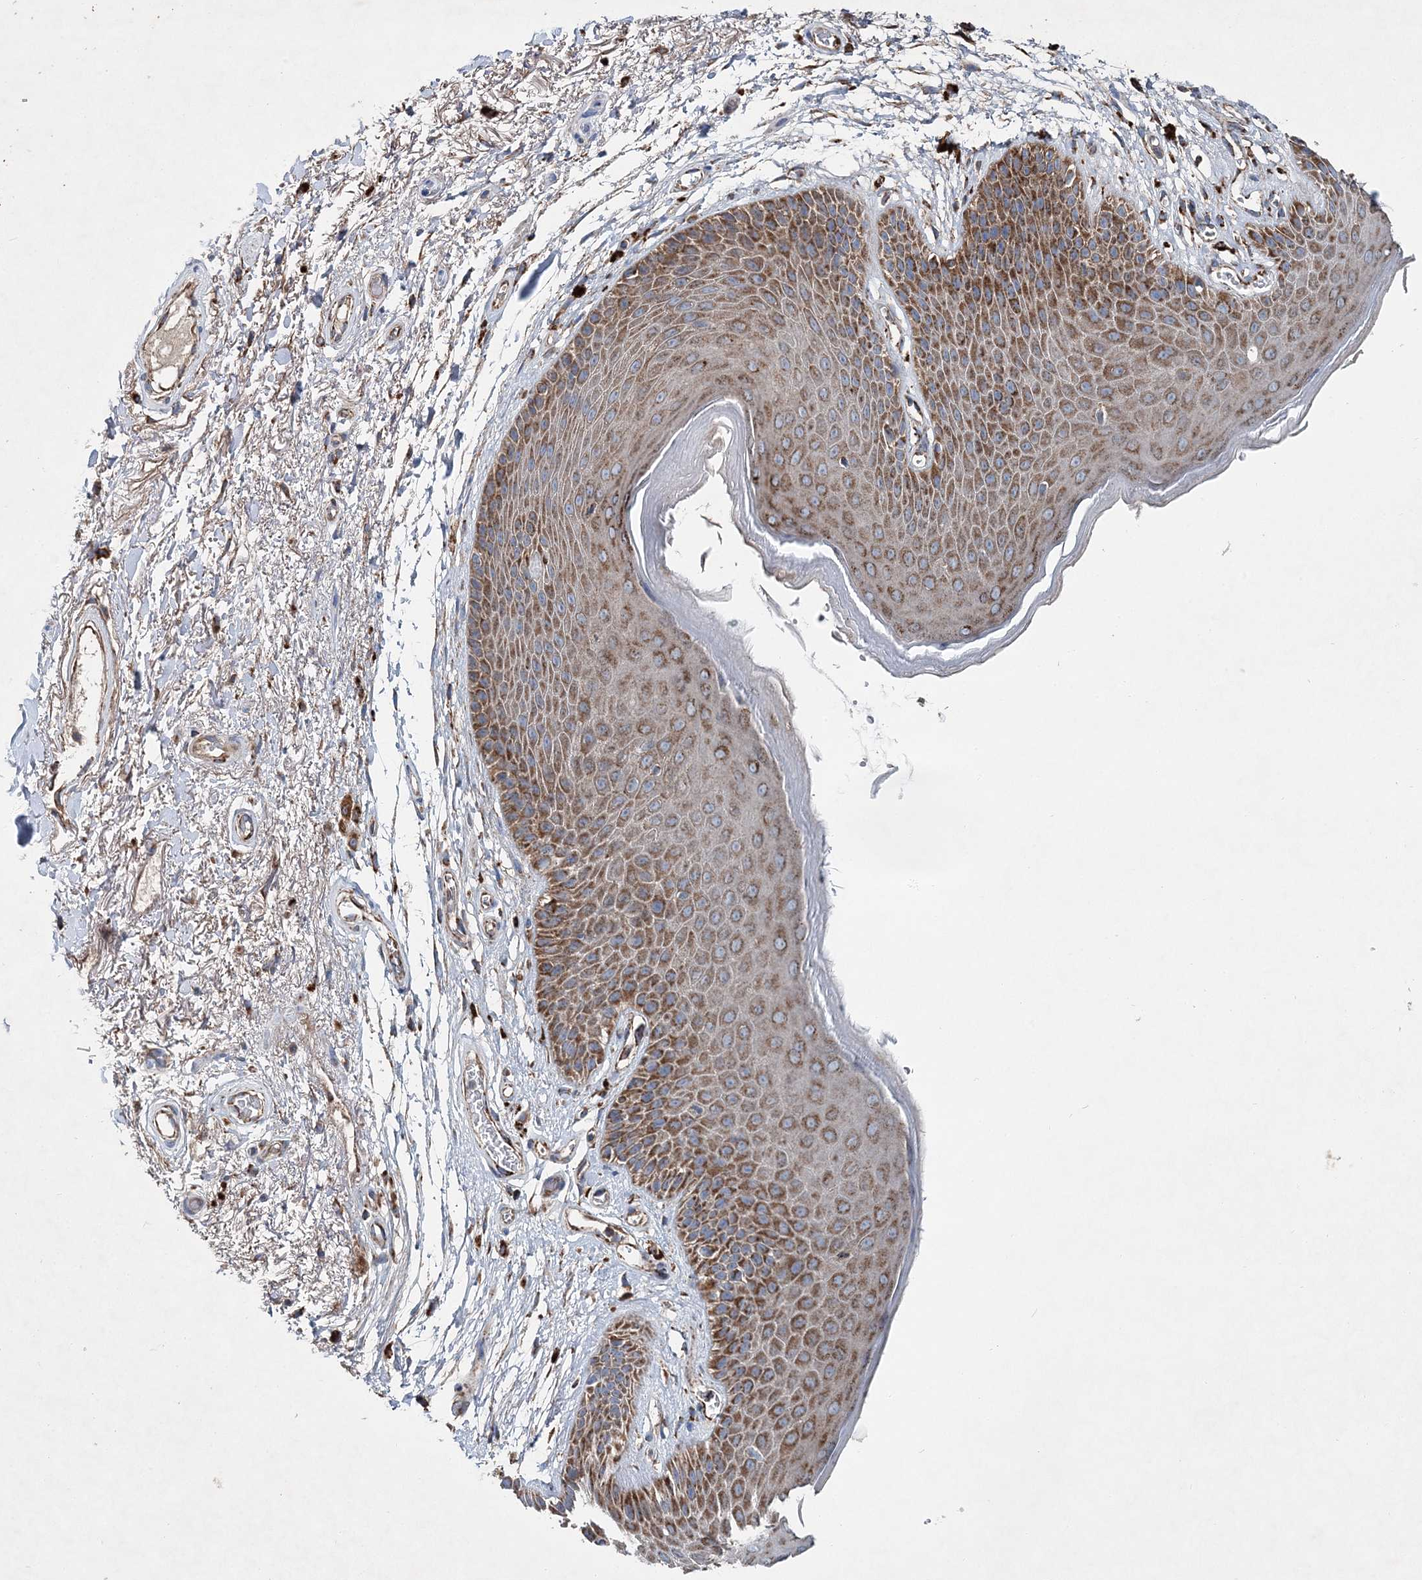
{"staining": {"intensity": "moderate", "quantity": ">75%", "location": "cytoplasmic/membranous"}, "tissue": "skin", "cell_type": "Epidermal cells", "image_type": "normal", "snomed": [{"axis": "morphology", "description": "Normal tissue, NOS"}, {"axis": "topography", "description": "Anal"}], "caption": "Protein staining by immunohistochemistry (IHC) shows moderate cytoplasmic/membranous expression in approximately >75% of epidermal cells in unremarkable skin.", "gene": "SPAG16", "patient": {"sex": "male", "age": 74}}